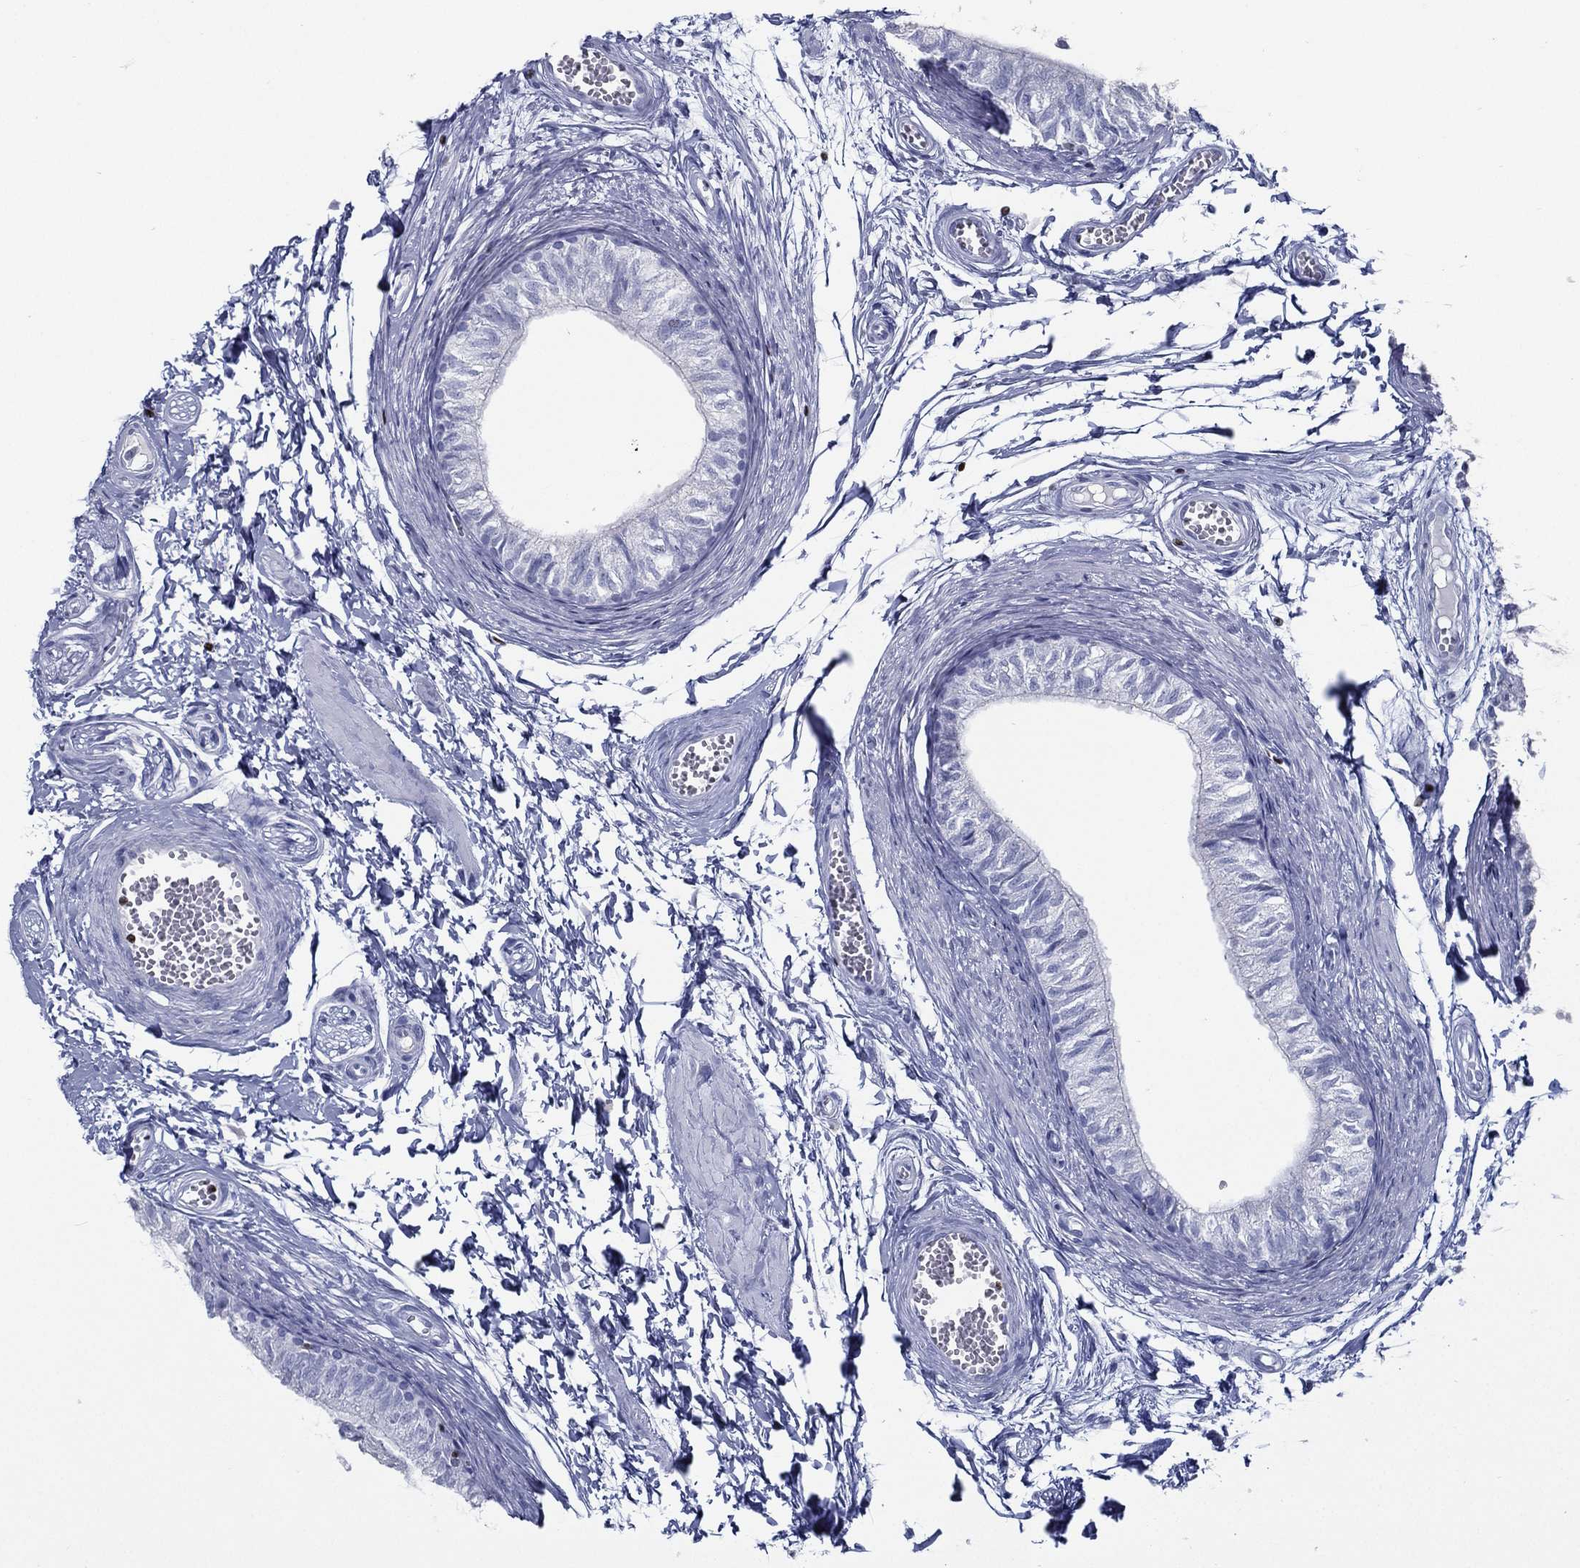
{"staining": {"intensity": "negative", "quantity": "none", "location": "none"}, "tissue": "epididymis", "cell_type": "Glandular cells", "image_type": "normal", "snomed": [{"axis": "morphology", "description": "Normal tissue, NOS"}, {"axis": "topography", "description": "Epididymis"}], "caption": "This is an immunohistochemistry histopathology image of benign human epididymis. There is no positivity in glandular cells.", "gene": "PYHIN1", "patient": {"sex": "male", "age": 22}}